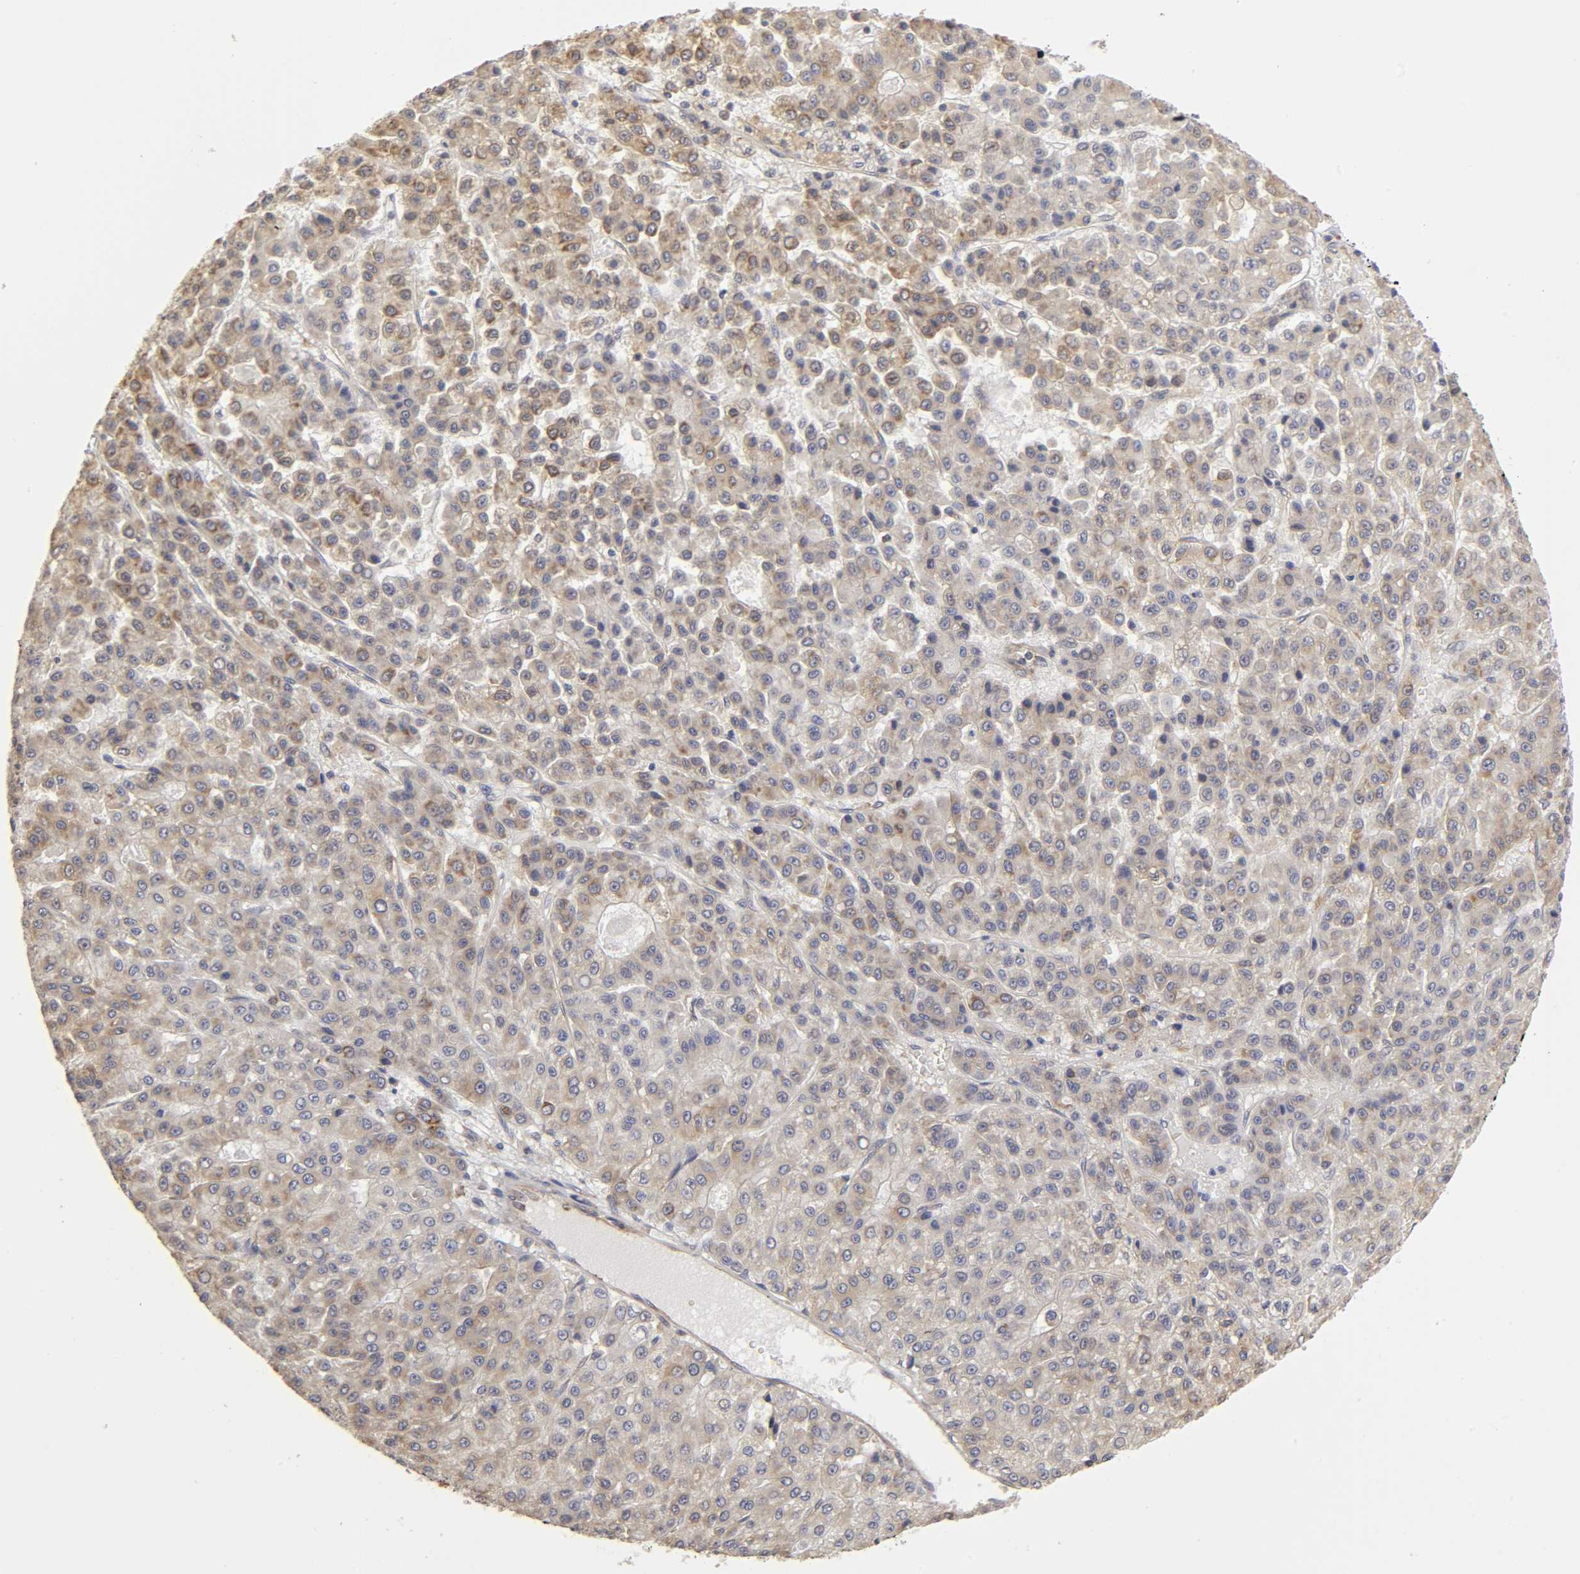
{"staining": {"intensity": "moderate", "quantity": "25%-75%", "location": "cytoplasmic/membranous"}, "tissue": "liver cancer", "cell_type": "Tumor cells", "image_type": "cancer", "snomed": [{"axis": "morphology", "description": "Carcinoma, Hepatocellular, NOS"}, {"axis": "topography", "description": "Liver"}], "caption": "Immunohistochemical staining of hepatocellular carcinoma (liver) exhibits medium levels of moderate cytoplasmic/membranous staining in approximately 25%-75% of tumor cells.", "gene": "RPL14", "patient": {"sex": "male", "age": 70}}